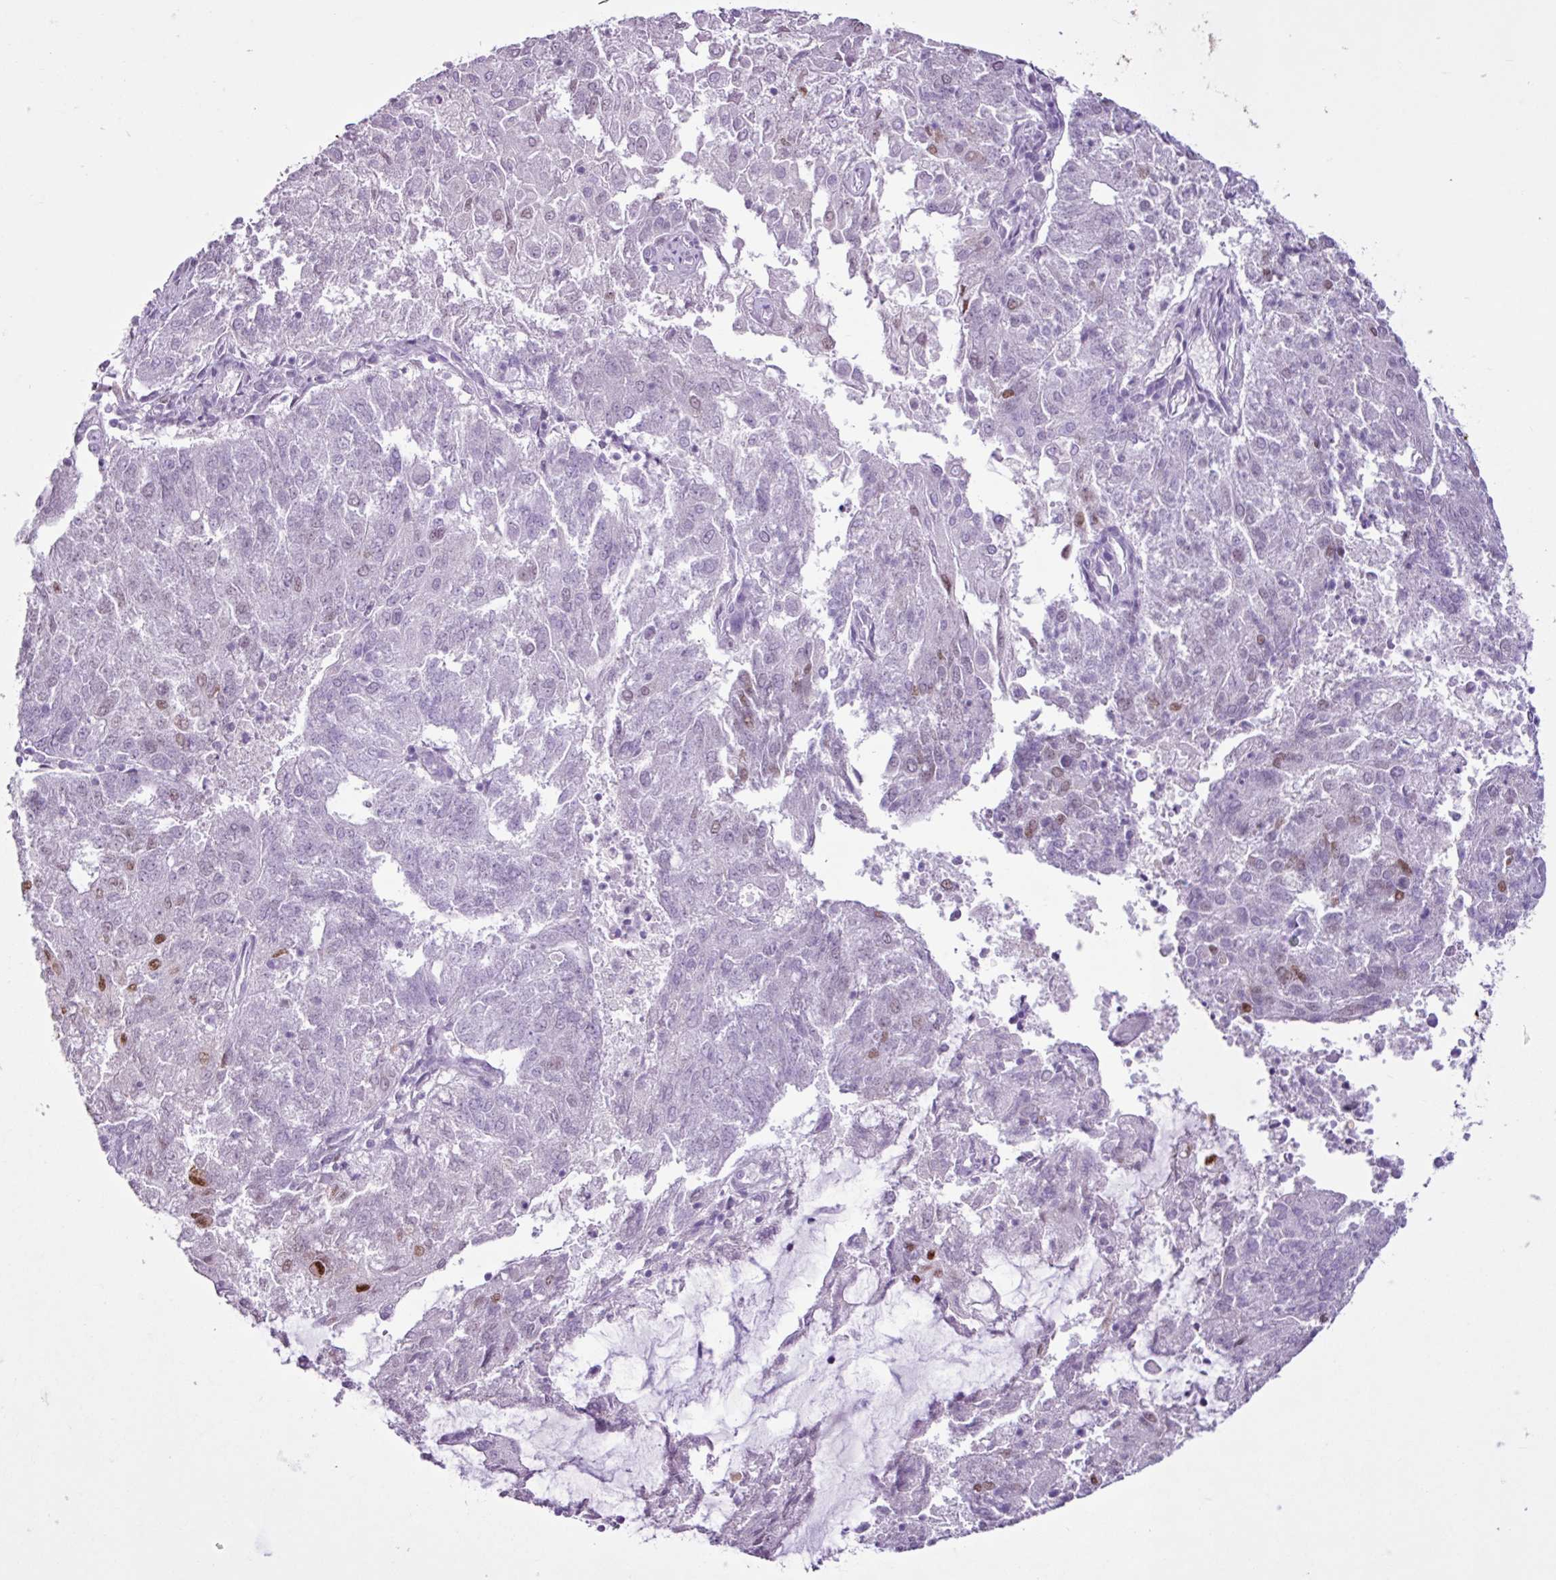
{"staining": {"intensity": "moderate", "quantity": "<25%", "location": "nuclear"}, "tissue": "endometrial cancer", "cell_type": "Tumor cells", "image_type": "cancer", "snomed": [{"axis": "morphology", "description": "Adenocarcinoma, NOS"}, {"axis": "topography", "description": "Endometrium"}], "caption": "The immunohistochemical stain labels moderate nuclear staining in tumor cells of endometrial adenocarcinoma tissue.", "gene": "PGR", "patient": {"sex": "female", "age": 82}}